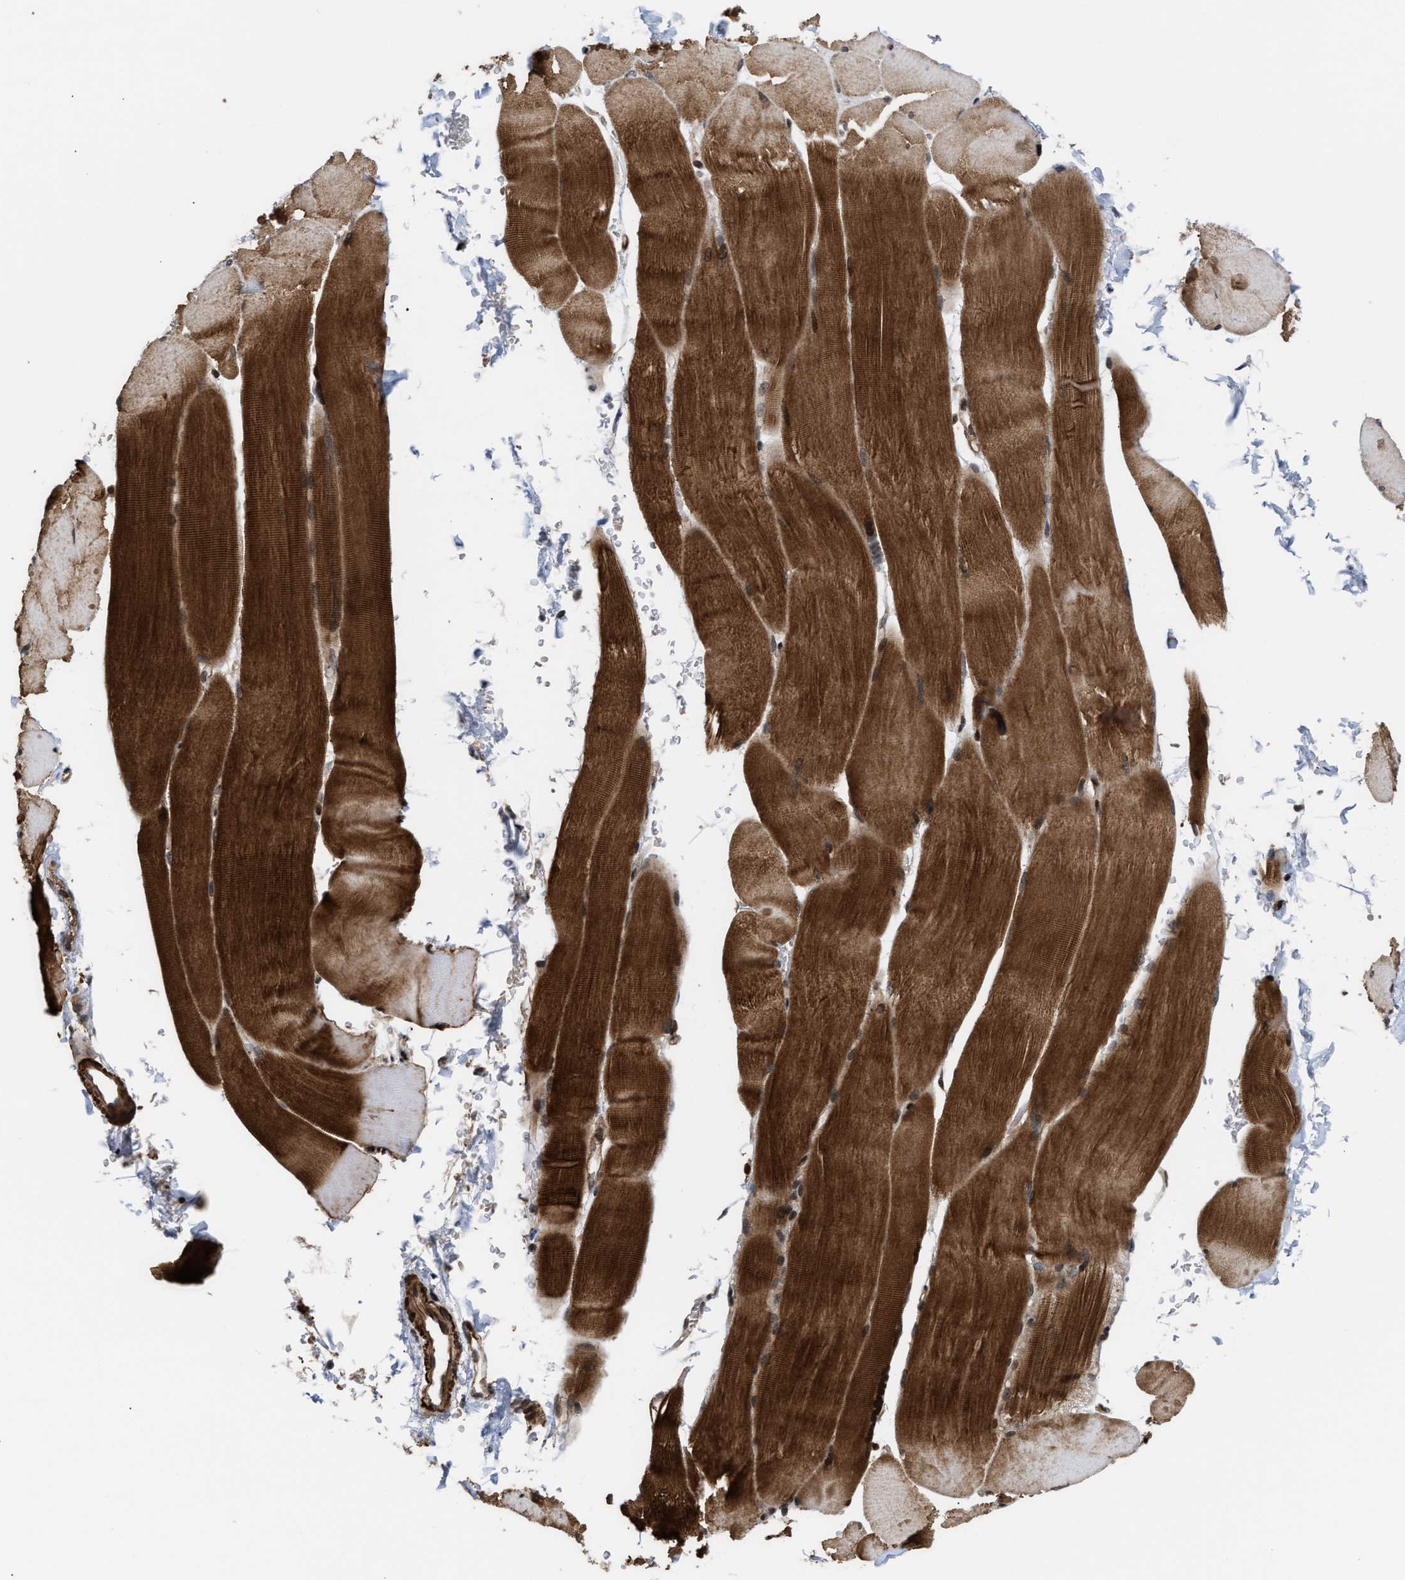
{"staining": {"intensity": "strong", "quantity": ">75%", "location": "cytoplasmic/membranous"}, "tissue": "skeletal muscle", "cell_type": "Myocytes", "image_type": "normal", "snomed": [{"axis": "morphology", "description": "Normal tissue, NOS"}, {"axis": "topography", "description": "Skin"}, {"axis": "topography", "description": "Skeletal muscle"}], "caption": "The histopathology image exhibits a brown stain indicating the presence of a protein in the cytoplasmic/membranous of myocytes in skeletal muscle.", "gene": "STAU2", "patient": {"sex": "male", "age": 83}}